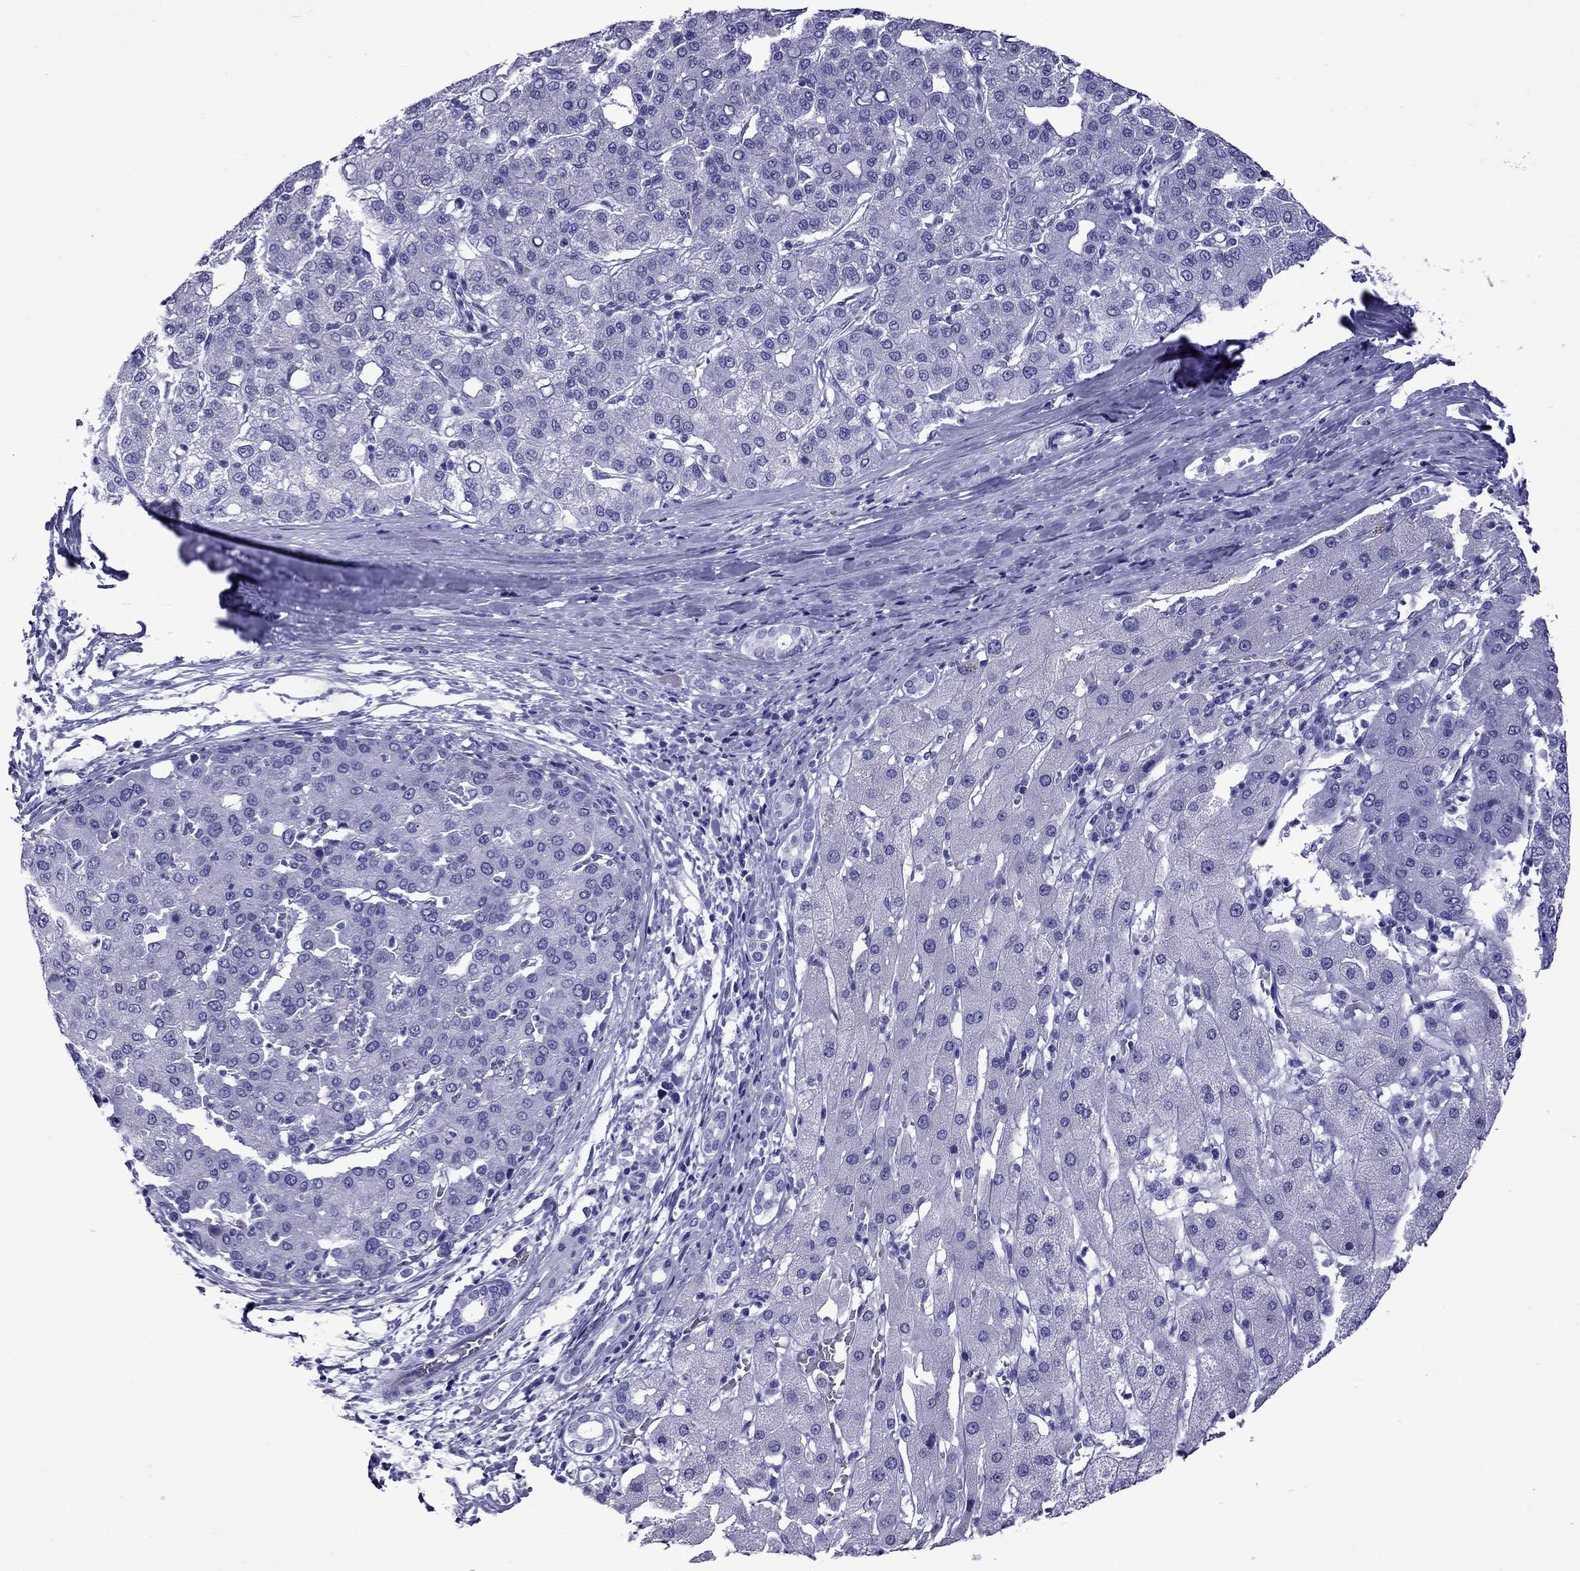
{"staining": {"intensity": "negative", "quantity": "none", "location": "none"}, "tissue": "liver cancer", "cell_type": "Tumor cells", "image_type": "cancer", "snomed": [{"axis": "morphology", "description": "Carcinoma, Hepatocellular, NOS"}, {"axis": "topography", "description": "Liver"}], "caption": "Immunohistochemistry micrograph of liver cancer (hepatocellular carcinoma) stained for a protein (brown), which exhibits no positivity in tumor cells.", "gene": "CRYBA1", "patient": {"sex": "male", "age": 65}}